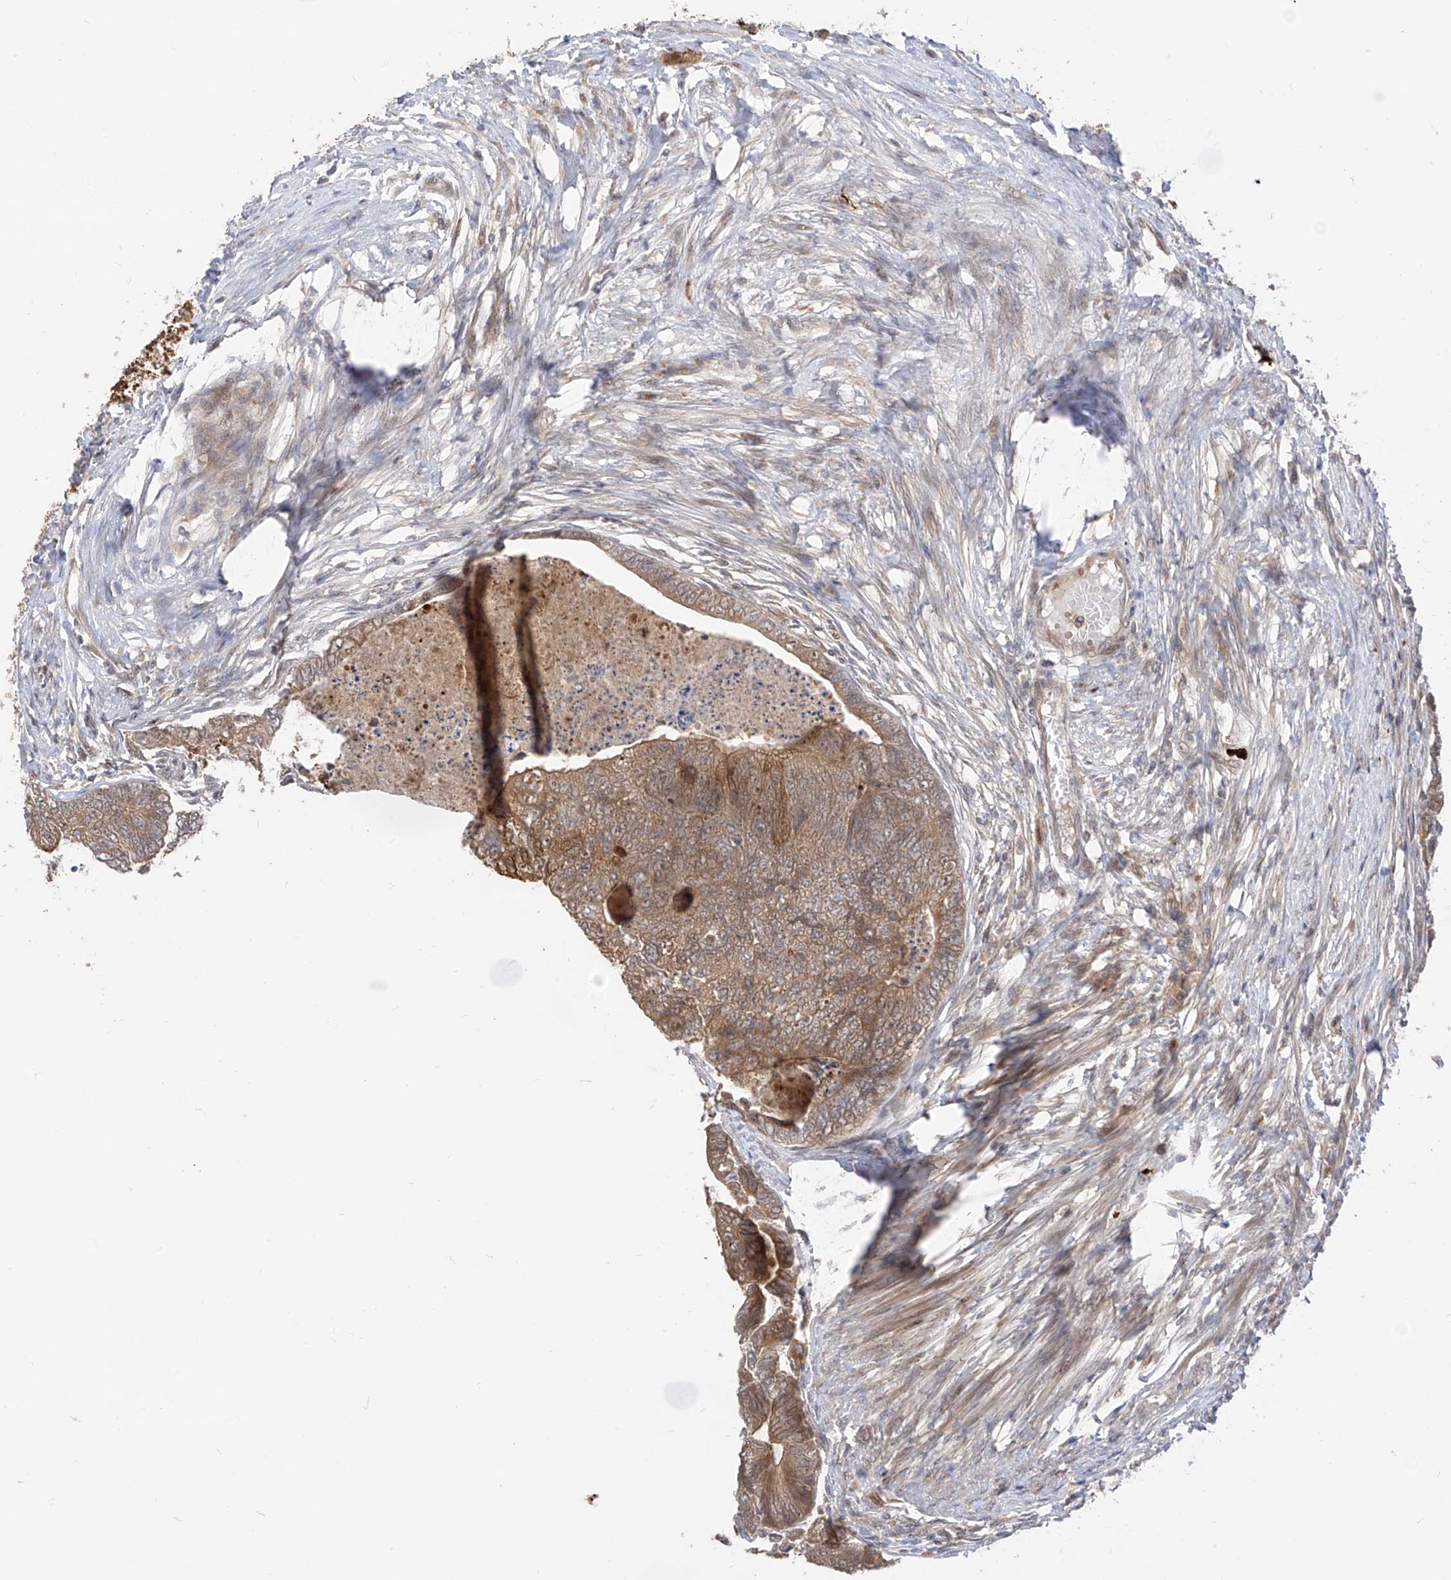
{"staining": {"intensity": "moderate", "quantity": ">75%", "location": "cytoplasmic/membranous"}, "tissue": "colorectal cancer", "cell_type": "Tumor cells", "image_type": "cancer", "snomed": [{"axis": "morphology", "description": "Adenocarcinoma, NOS"}, {"axis": "topography", "description": "Colon"}], "caption": "A brown stain highlights moderate cytoplasmic/membranous staining of a protein in adenocarcinoma (colorectal) tumor cells.", "gene": "CNKSR1", "patient": {"sex": "female", "age": 67}}